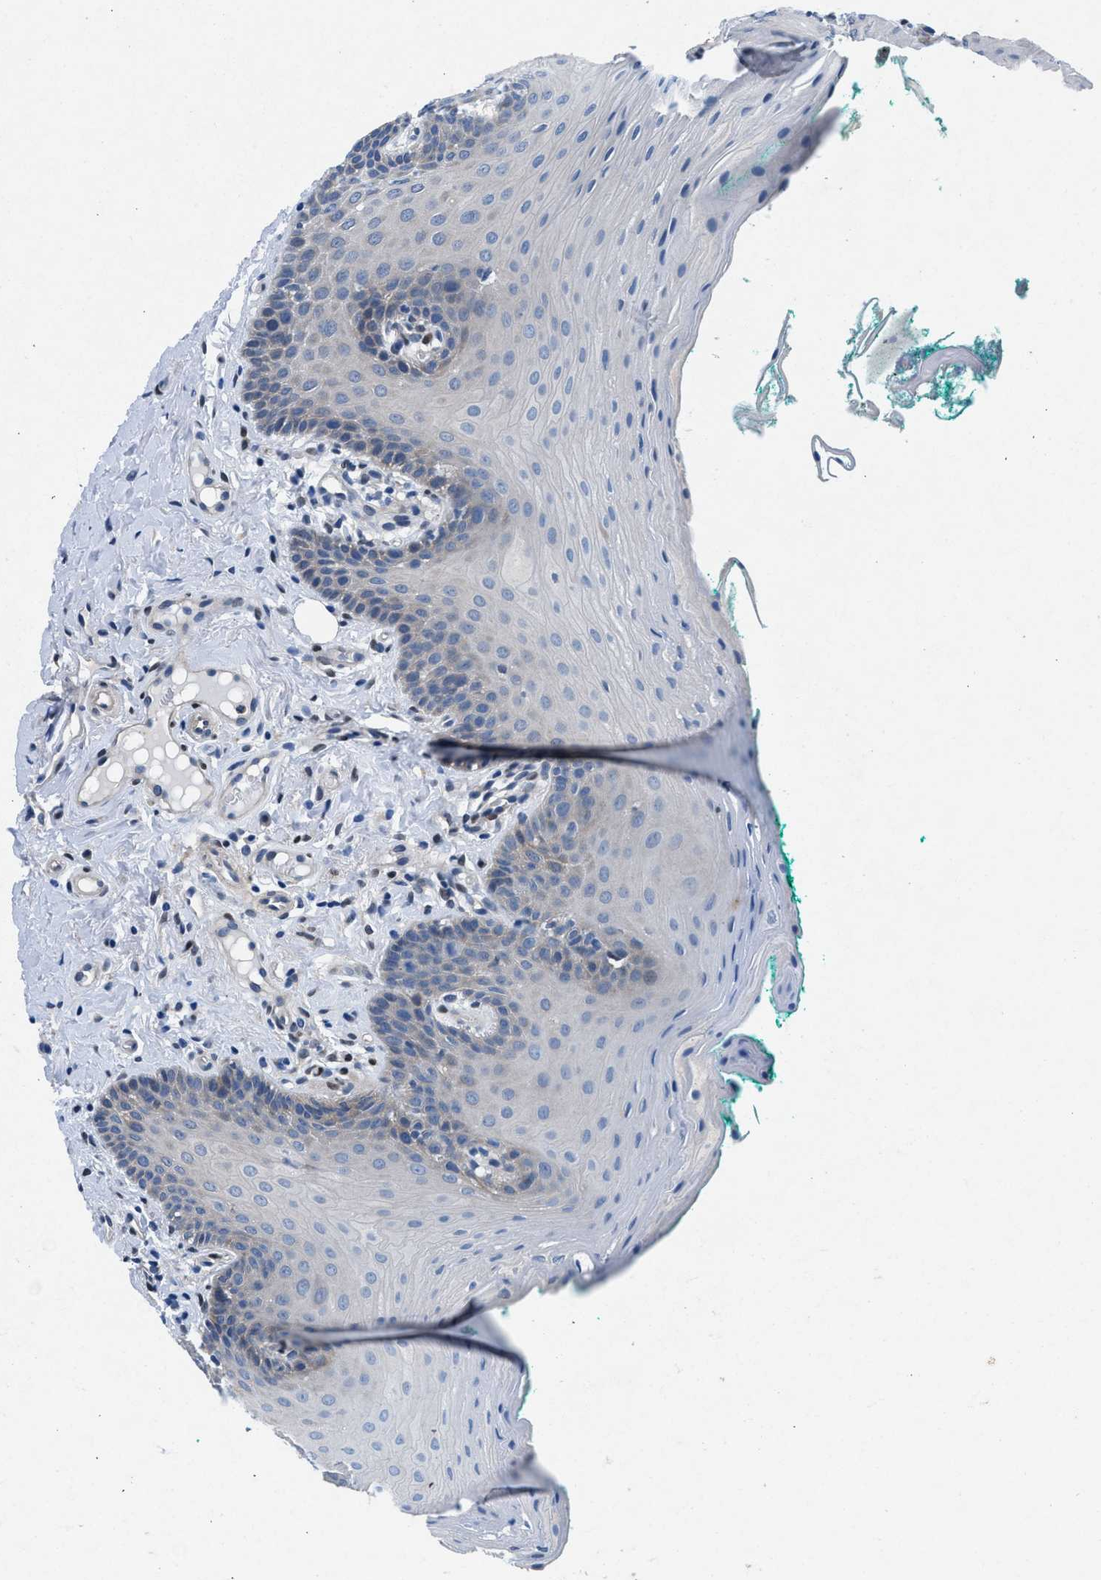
{"staining": {"intensity": "negative", "quantity": "none", "location": "none"}, "tissue": "oral mucosa", "cell_type": "Squamous epithelial cells", "image_type": "normal", "snomed": [{"axis": "morphology", "description": "Normal tissue, NOS"}, {"axis": "topography", "description": "Oral tissue"}], "caption": "The immunohistochemistry histopathology image has no significant positivity in squamous epithelial cells of oral mucosa. Brightfield microscopy of immunohistochemistry stained with DAB (brown) and hematoxylin (blue), captured at high magnification.", "gene": "COPS2", "patient": {"sex": "male", "age": 58}}